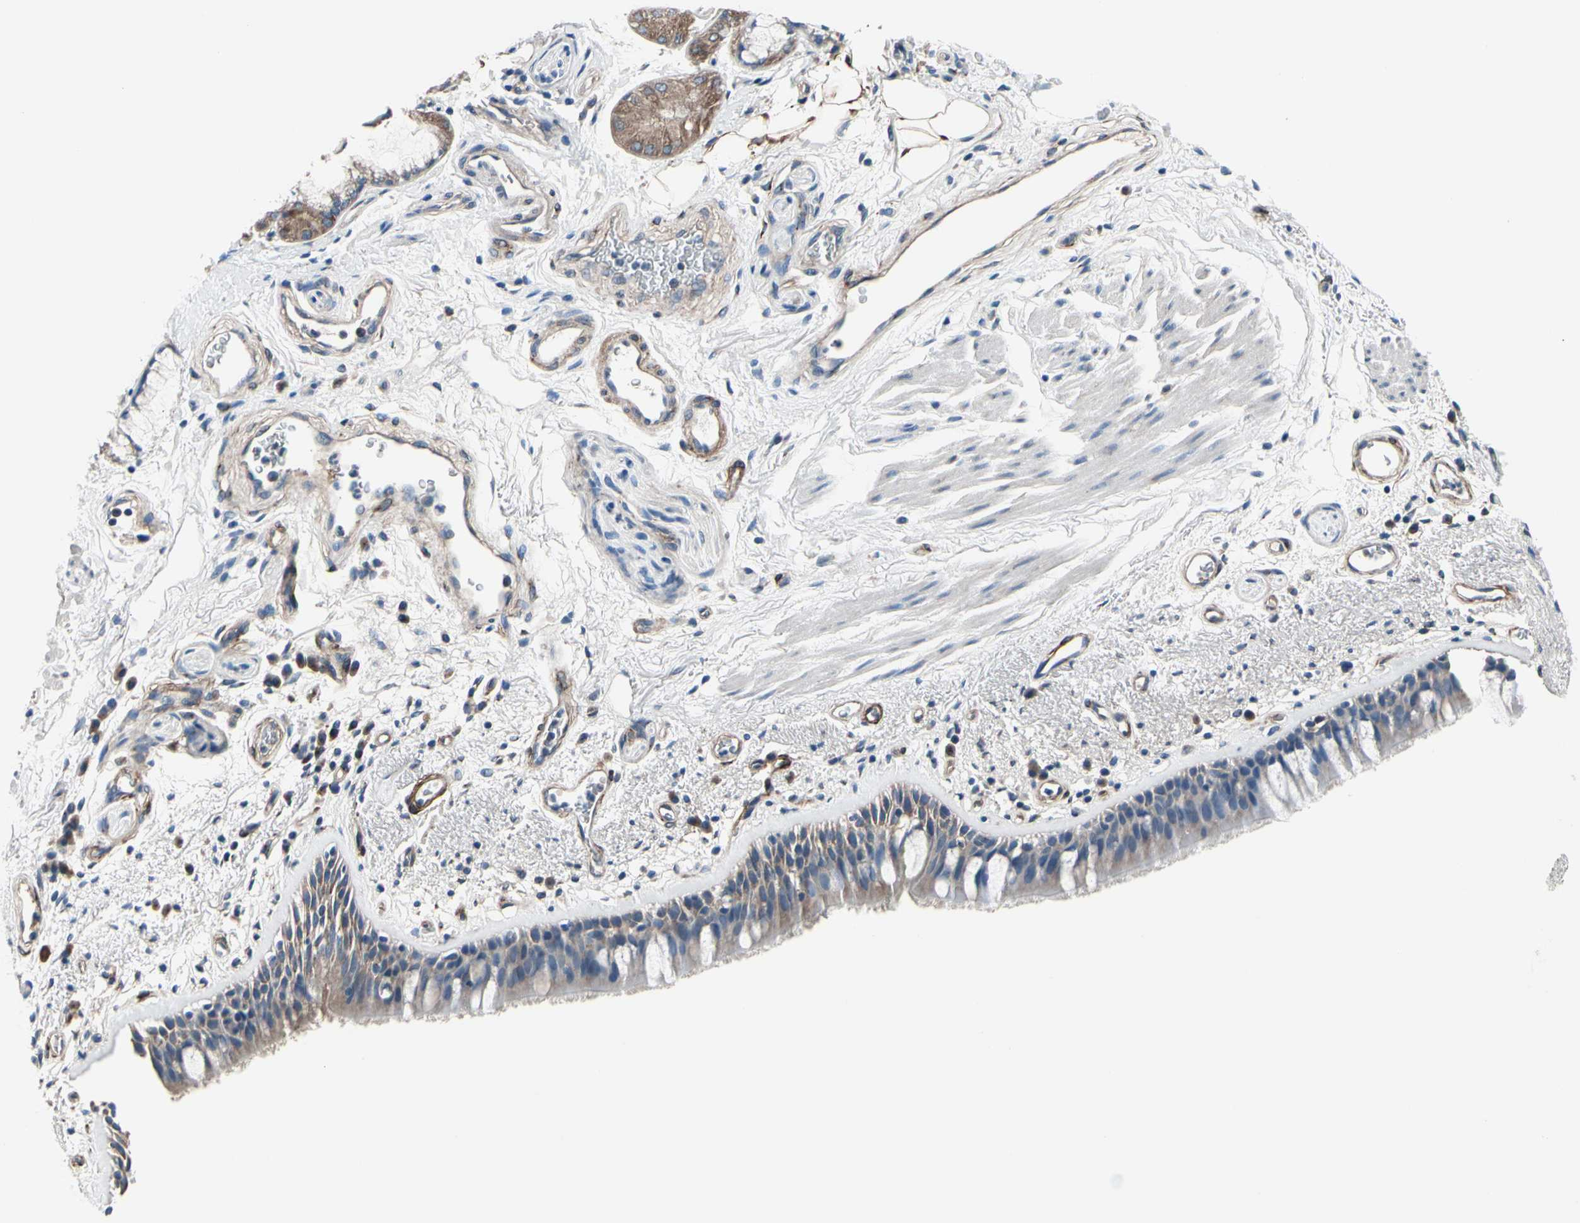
{"staining": {"intensity": "weak", "quantity": "25%-75%", "location": "cytoplasmic/membranous"}, "tissue": "bronchus", "cell_type": "Respiratory epithelial cells", "image_type": "normal", "snomed": [{"axis": "morphology", "description": "Normal tissue, NOS"}, {"axis": "morphology", "description": "Adenocarcinoma, NOS"}, {"axis": "topography", "description": "Bronchus"}, {"axis": "topography", "description": "Lung"}], "caption": "Brown immunohistochemical staining in benign bronchus demonstrates weak cytoplasmic/membranous expression in approximately 25%-75% of respiratory epithelial cells. (brown staining indicates protein expression, while blue staining denotes nuclei).", "gene": "PRKAR2B", "patient": {"sex": "female", "age": 54}}